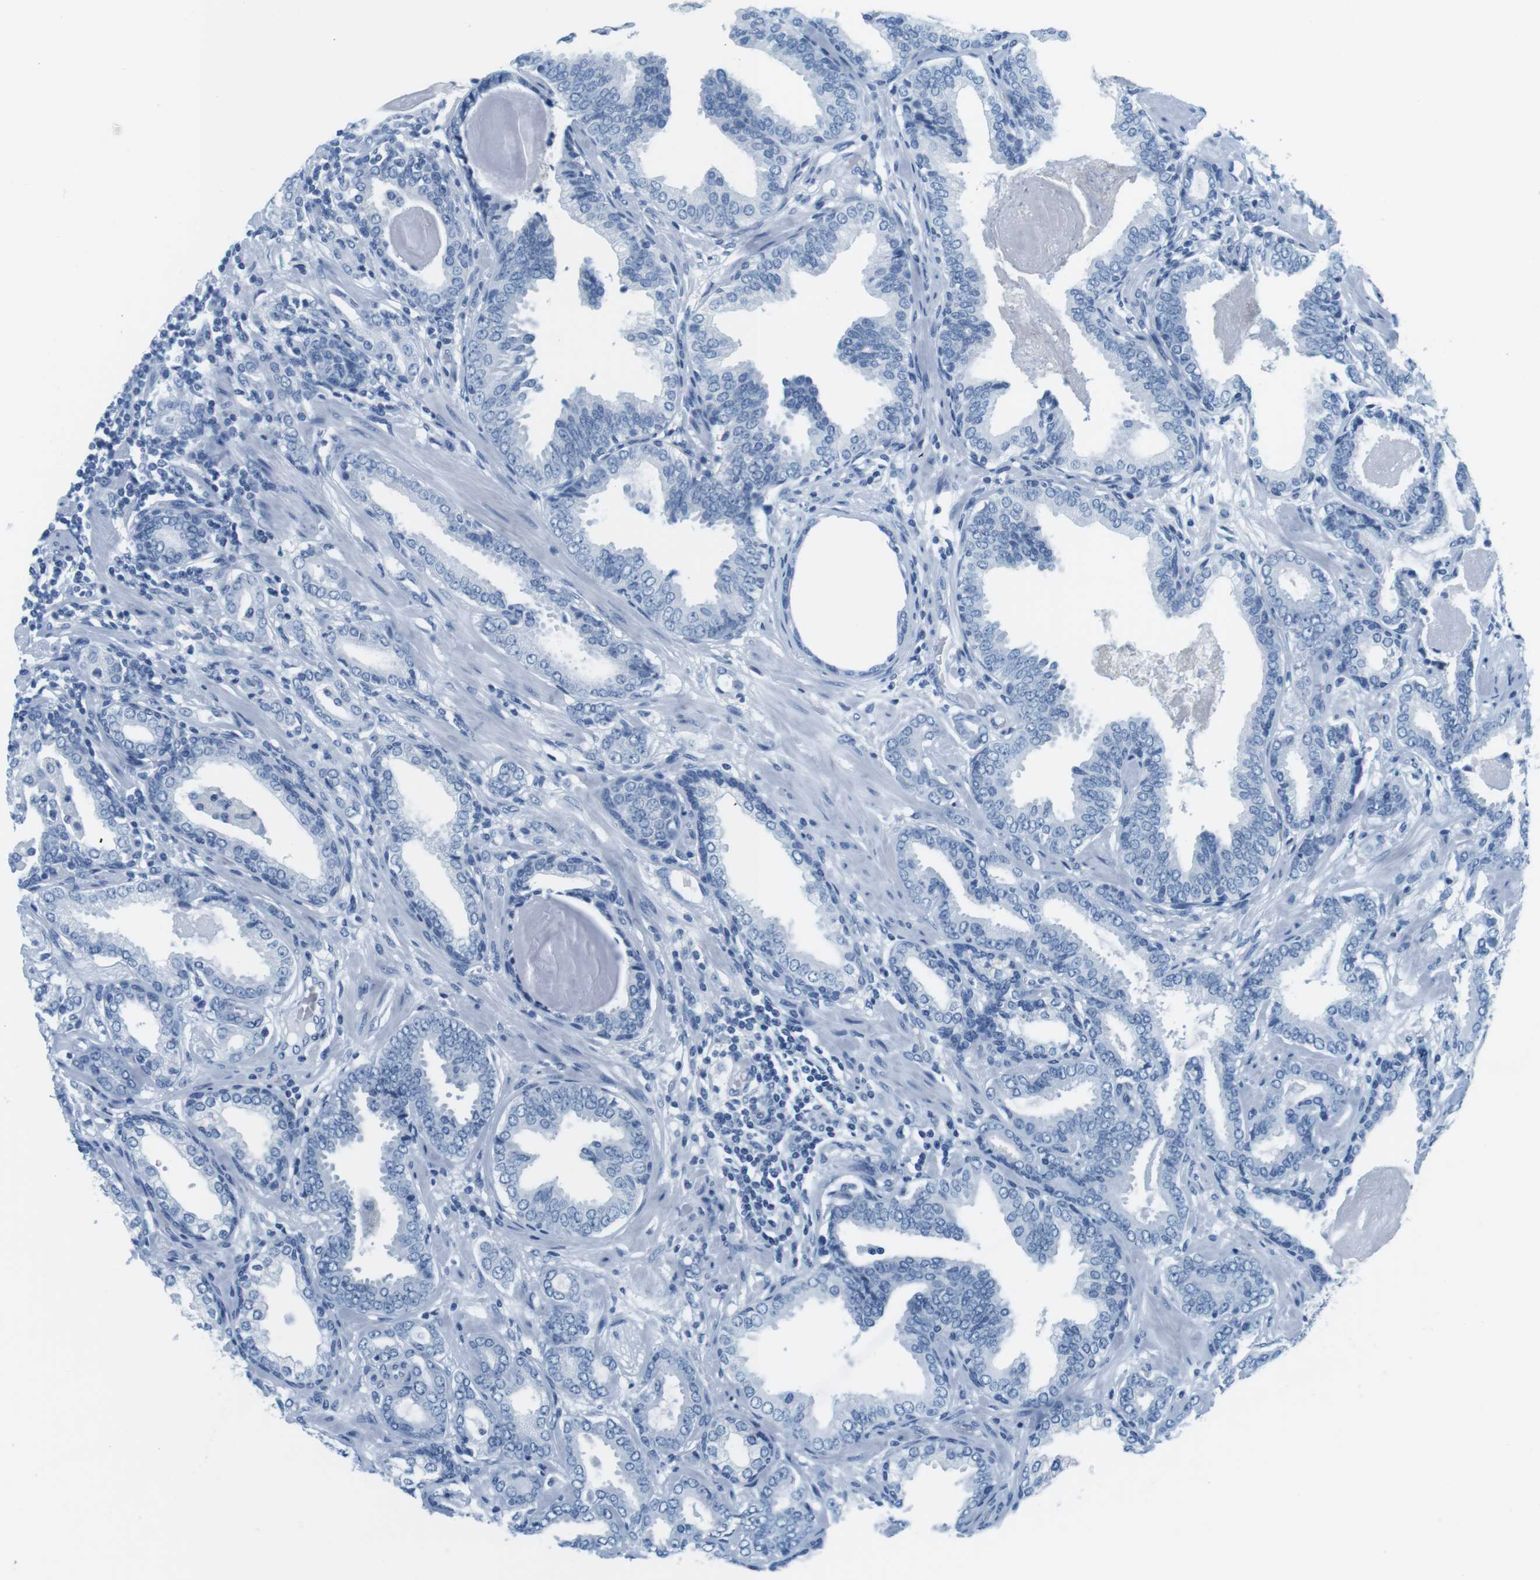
{"staining": {"intensity": "negative", "quantity": "none", "location": "none"}, "tissue": "prostate cancer", "cell_type": "Tumor cells", "image_type": "cancer", "snomed": [{"axis": "morphology", "description": "Adenocarcinoma, Low grade"}, {"axis": "topography", "description": "Prostate"}], "caption": "IHC photomicrograph of neoplastic tissue: prostate cancer (adenocarcinoma (low-grade)) stained with DAB displays no significant protein expression in tumor cells. Nuclei are stained in blue.", "gene": "CYP2C9", "patient": {"sex": "male", "age": 53}}